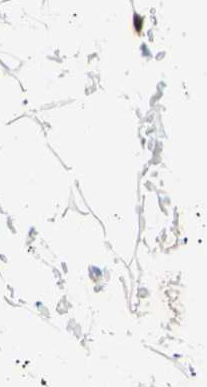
{"staining": {"intensity": "negative", "quantity": "none", "location": "none"}, "tissue": "adipose tissue", "cell_type": "Adipocytes", "image_type": "normal", "snomed": [{"axis": "morphology", "description": "Normal tissue, NOS"}, {"axis": "topography", "description": "Soft tissue"}], "caption": "The immunohistochemistry (IHC) photomicrograph has no significant positivity in adipocytes of adipose tissue. (DAB immunohistochemistry (IHC) visualized using brightfield microscopy, high magnification).", "gene": "TMIGD2", "patient": {"sex": "male", "age": 72}}